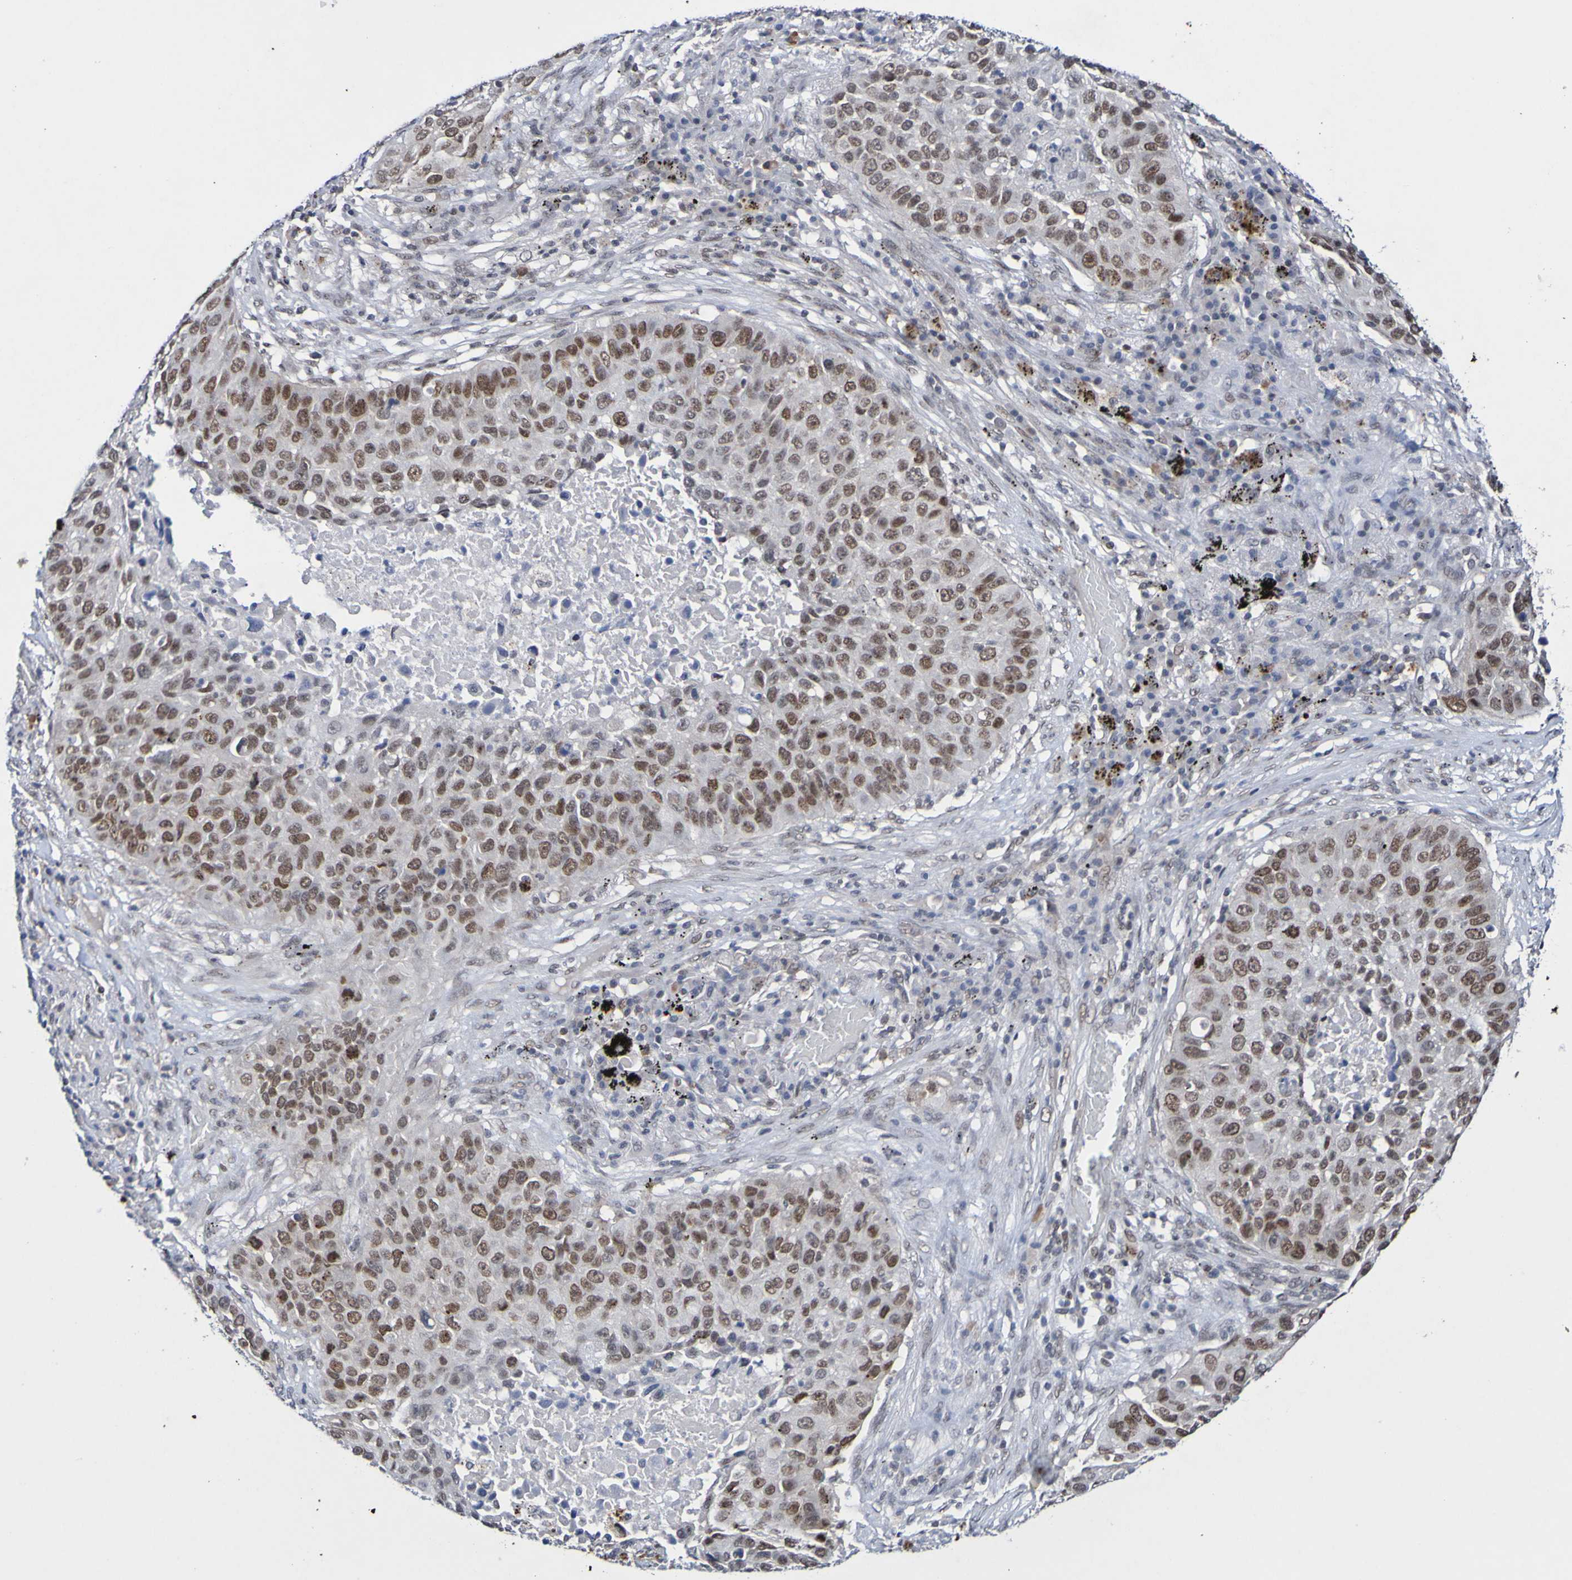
{"staining": {"intensity": "moderate", "quantity": ">75%", "location": "nuclear"}, "tissue": "lung cancer", "cell_type": "Tumor cells", "image_type": "cancer", "snomed": [{"axis": "morphology", "description": "Squamous cell carcinoma, NOS"}, {"axis": "topography", "description": "Lung"}], "caption": "Squamous cell carcinoma (lung) stained with a brown dye shows moderate nuclear positive staining in approximately >75% of tumor cells.", "gene": "PCGF1", "patient": {"sex": "male", "age": 57}}